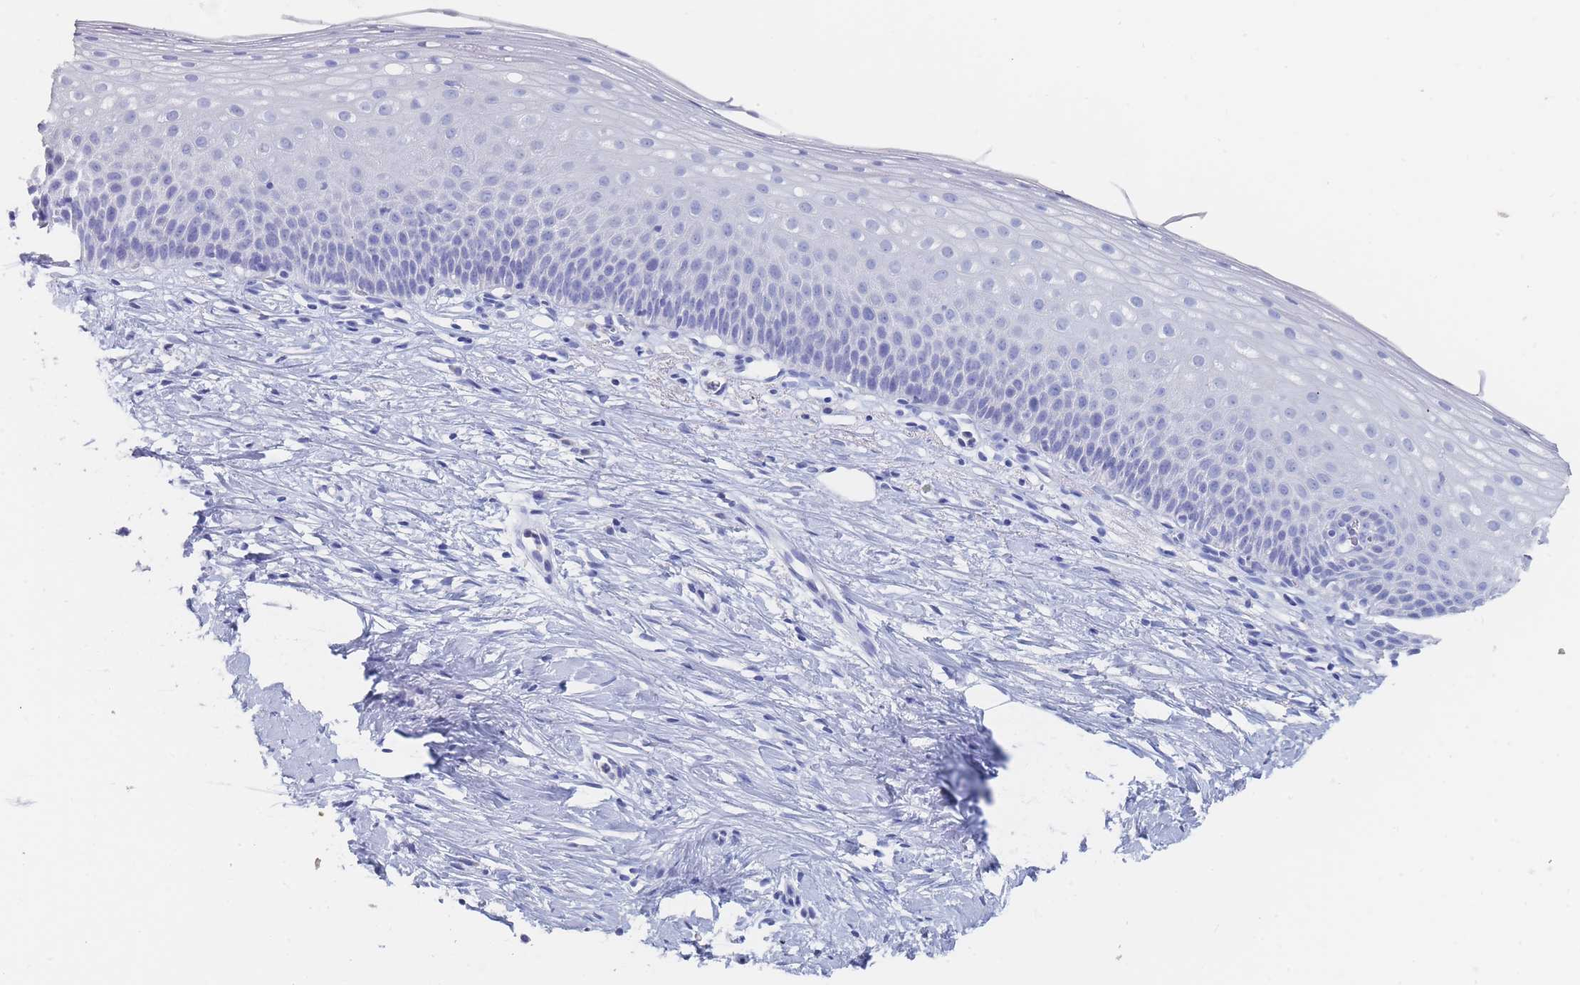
{"staining": {"intensity": "negative", "quantity": "none", "location": "none"}, "tissue": "cervix", "cell_type": "Glandular cells", "image_type": "normal", "snomed": [{"axis": "morphology", "description": "Normal tissue, NOS"}, {"axis": "topography", "description": "Cervix"}], "caption": "Glandular cells are negative for brown protein staining in unremarkable cervix. Nuclei are stained in blue.", "gene": "SLC25A35", "patient": {"sex": "female", "age": 57}}